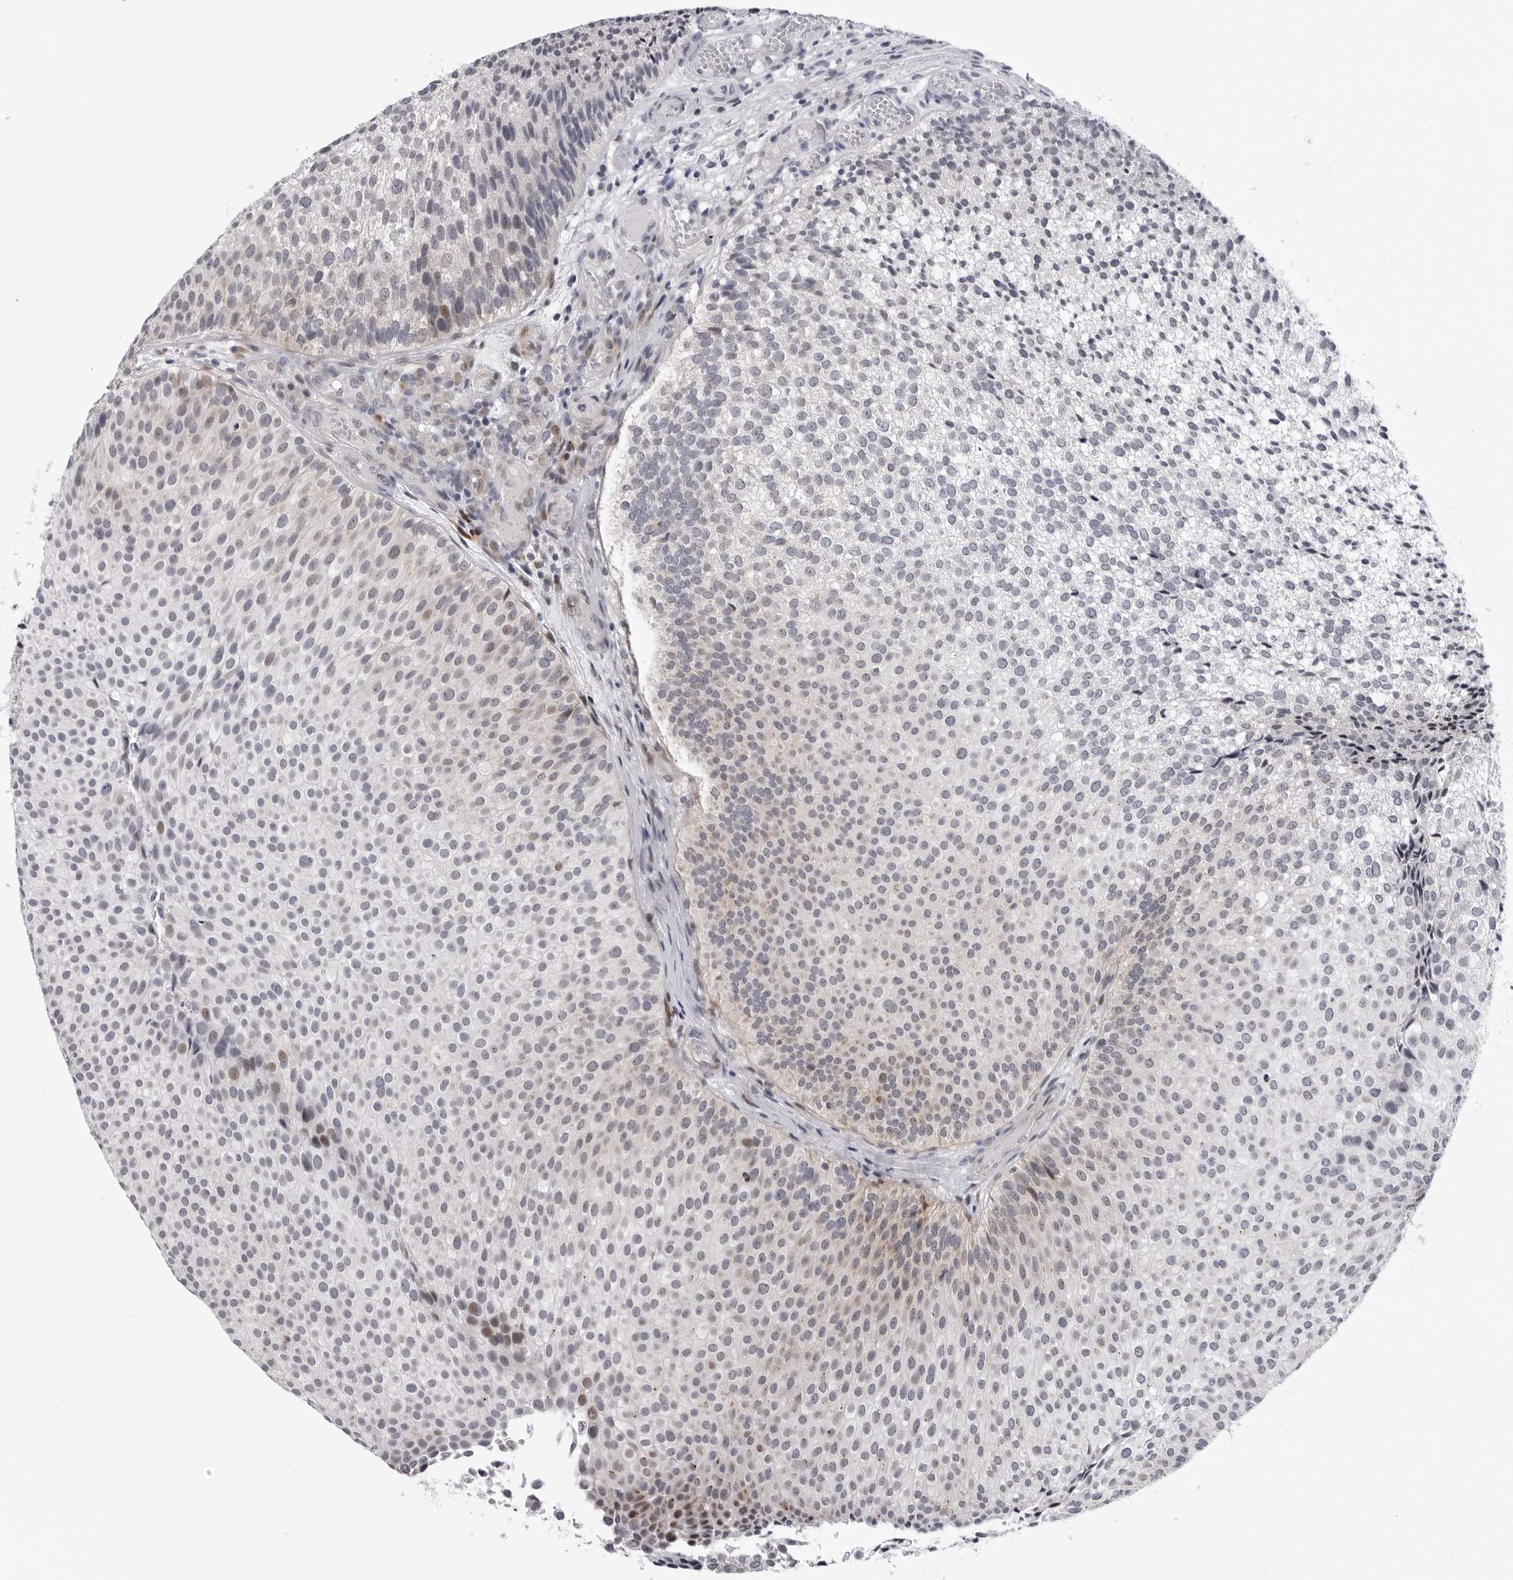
{"staining": {"intensity": "moderate", "quantity": "<25%", "location": "nuclear"}, "tissue": "urothelial cancer", "cell_type": "Tumor cells", "image_type": "cancer", "snomed": [{"axis": "morphology", "description": "Urothelial carcinoma, Low grade"}, {"axis": "topography", "description": "Urinary bladder"}], "caption": "There is low levels of moderate nuclear positivity in tumor cells of urothelial carcinoma (low-grade), as demonstrated by immunohistochemical staining (brown color).", "gene": "CDK20", "patient": {"sex": "male", "age": 86}}